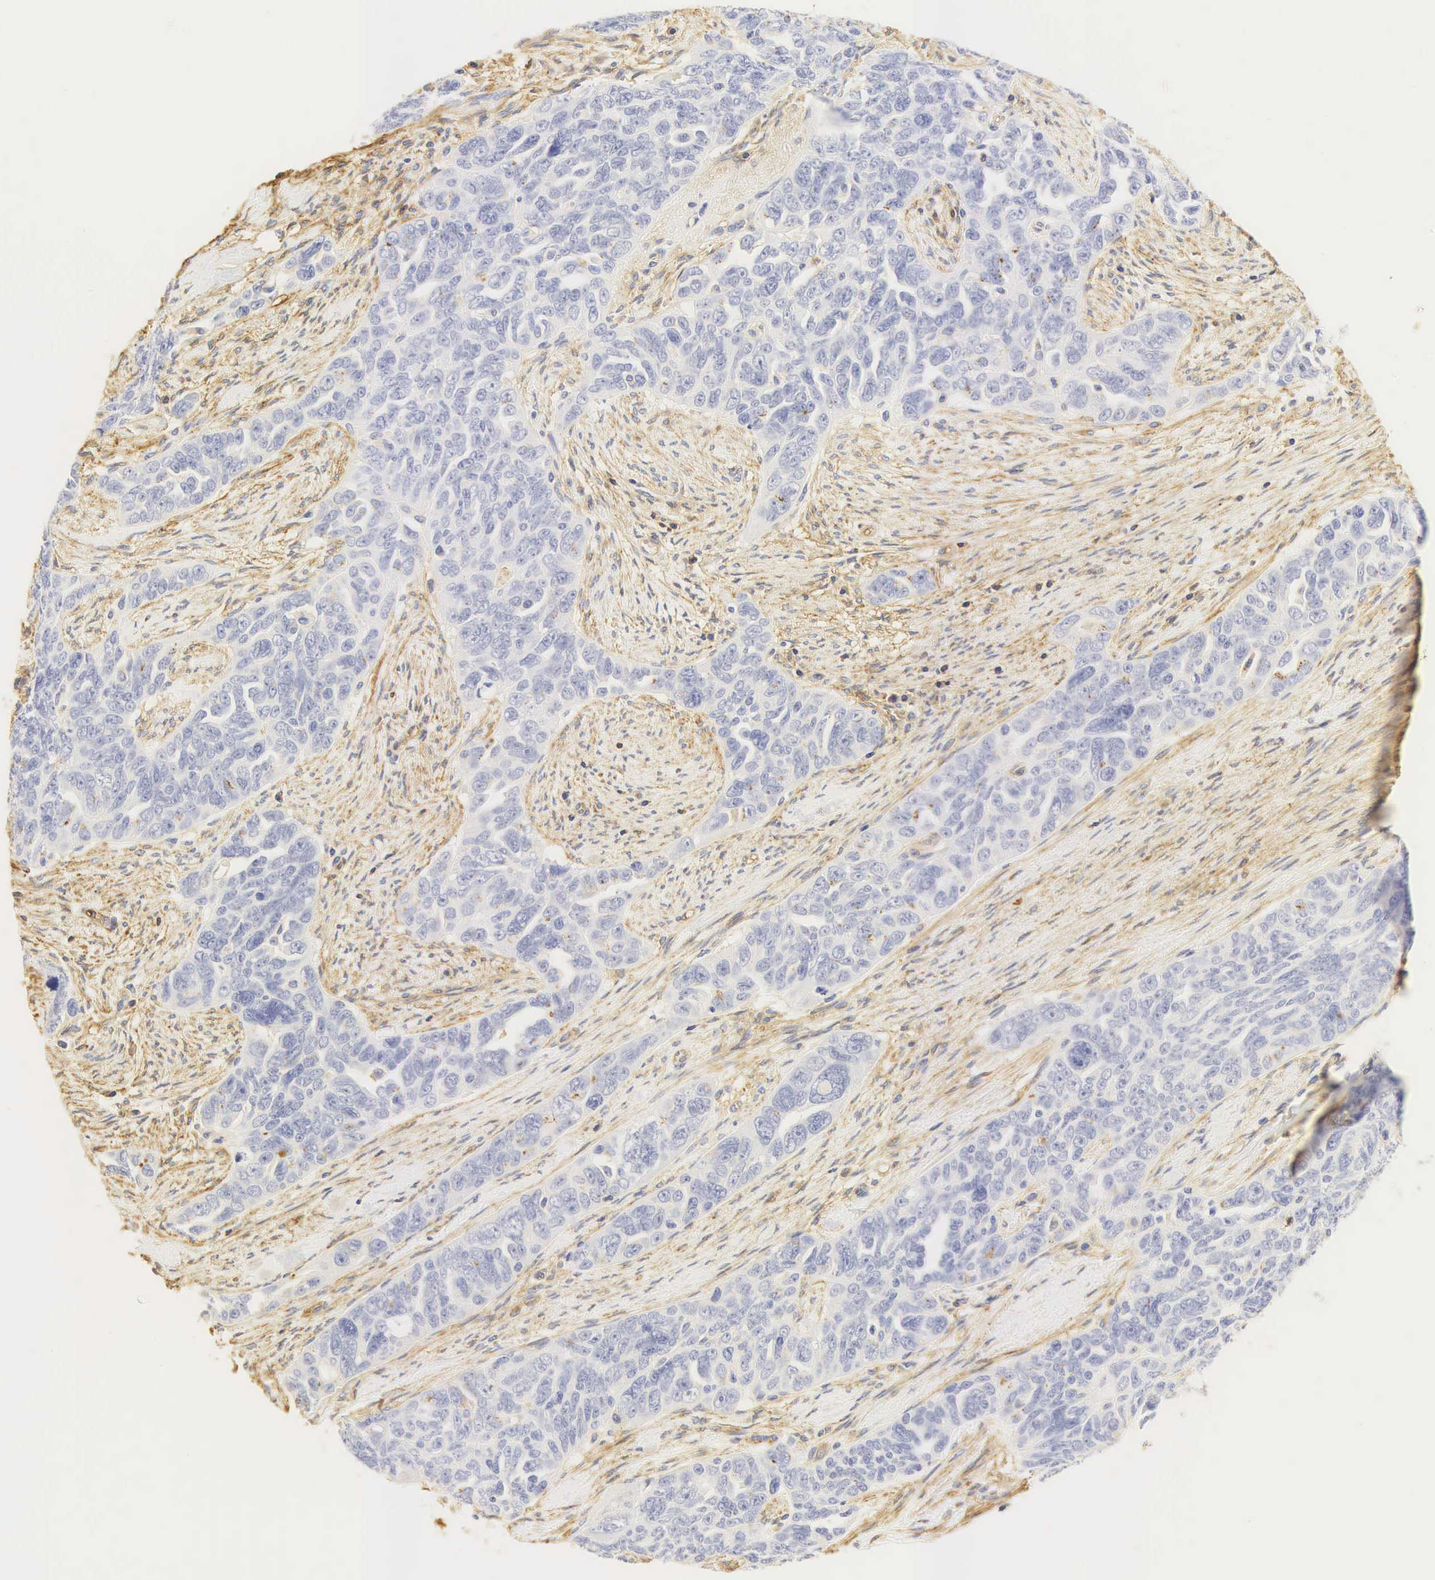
{"staining": {"intensity": "negative", "quantity": "none", "location": "none"}, "tissue": "ovarian cancer", "cell_type": "Tumor cells", "image_type": "cancer", "snomed": [{"axis": "morphology", "description": "Cystadenocarcinoma, serous, NOS"}, {"axis": "topography", "description": "Ovary"}], "caption": "Tumor cells are negative for protein expression in human ovarian cancer.", "gene": "CD99", "patient": {"sex": "female", "age": 63}}